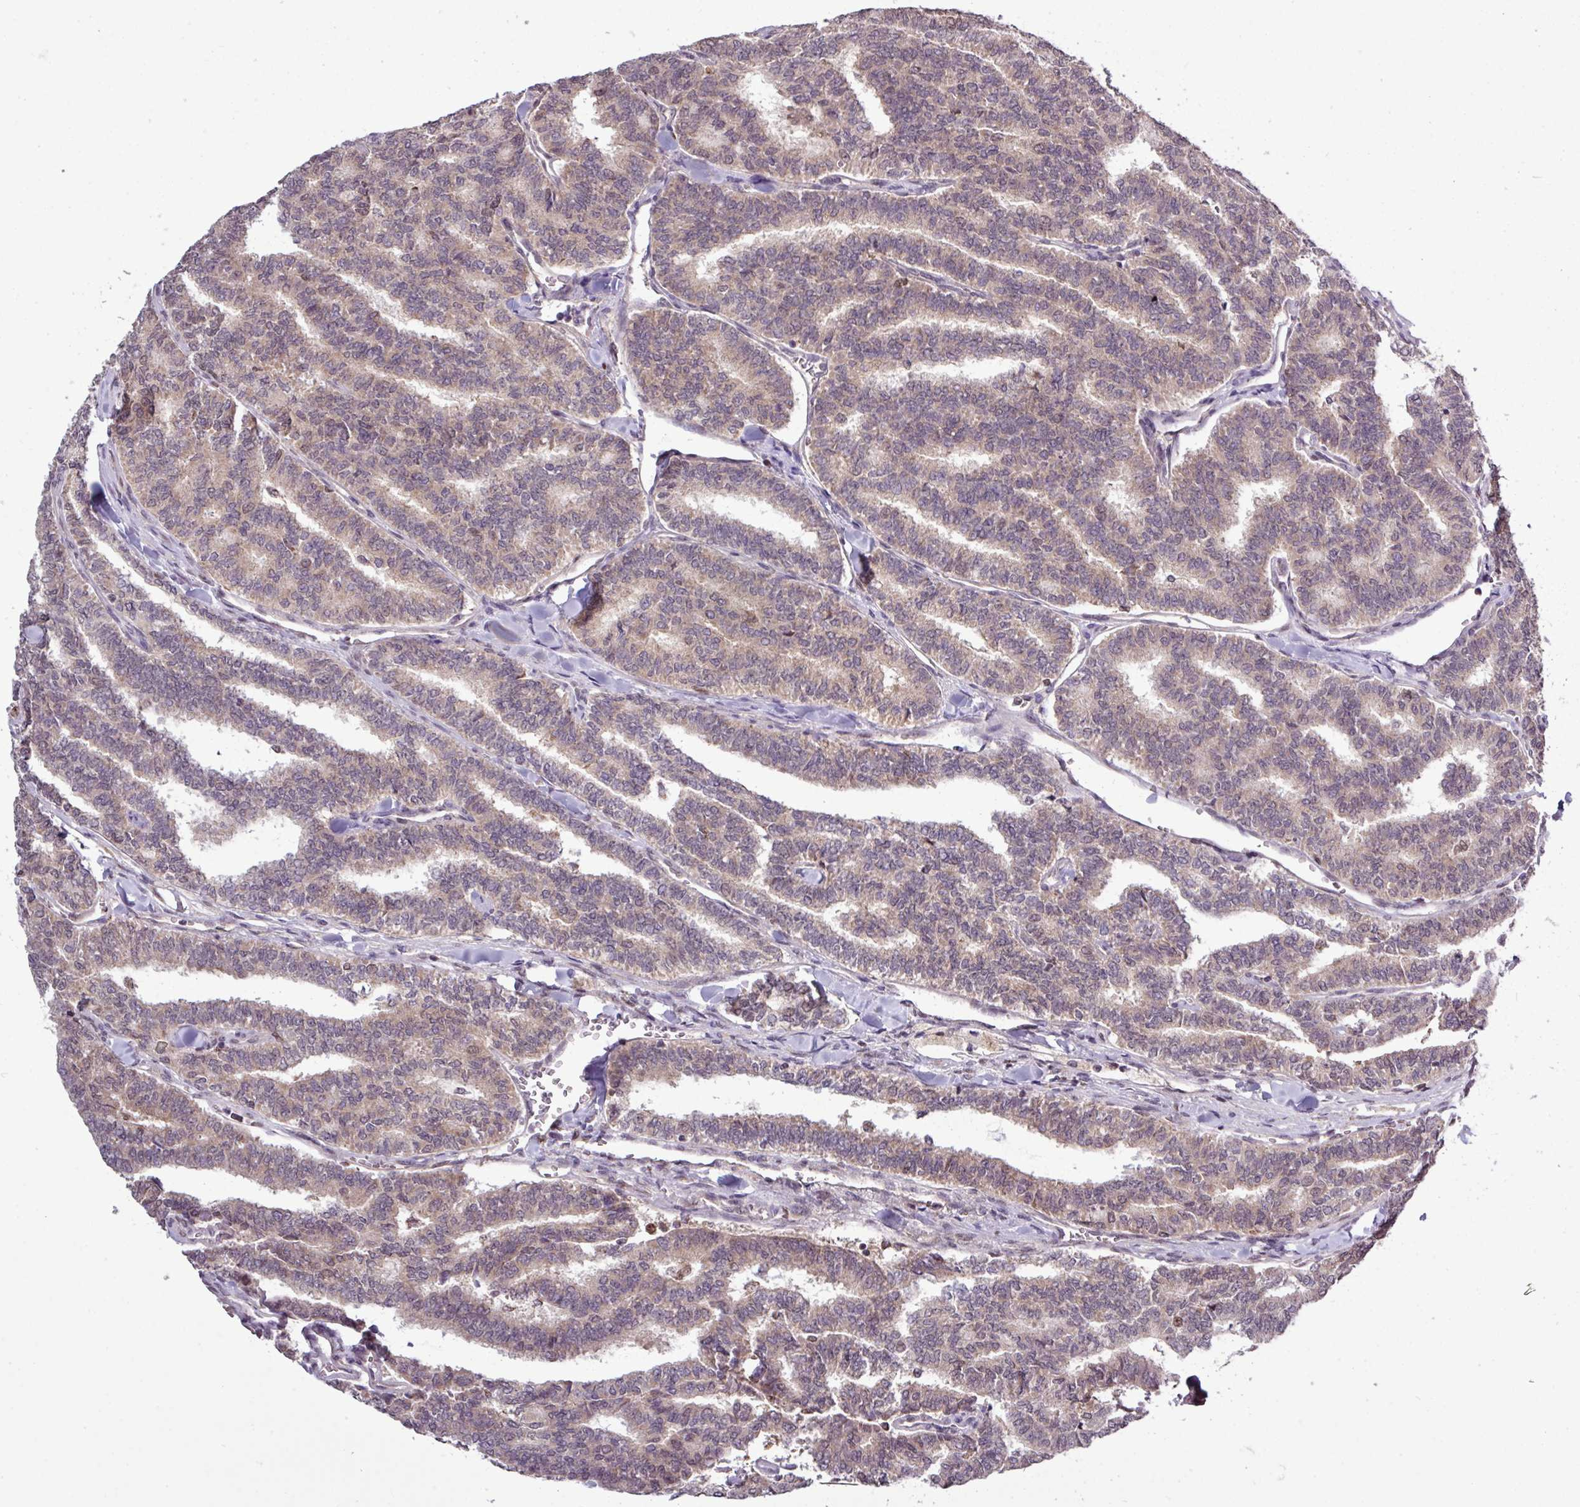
{"staining": {"intensity": "weak", "quantity": ">75%", "location": "cytoplasmic/membranous"}, "tissue": "thyroid cancer", "cell_type": "Tumor cells", "image_type": "cancer", "snomed": [{"axis": "morphology", "description": "Papillary adenocarcinoma, NOS"}, {"axis": "topography", "description": "Thyroid gland"}], "caption": "Thyroid papillary adenocarcinoma stained for a protein (brown) demonstrates weak cytoplasmic/membranous positive staining in about >75% of tumor cells.", "gene": "SKIC2", "patient": {"sex": "female", "age": 35}}